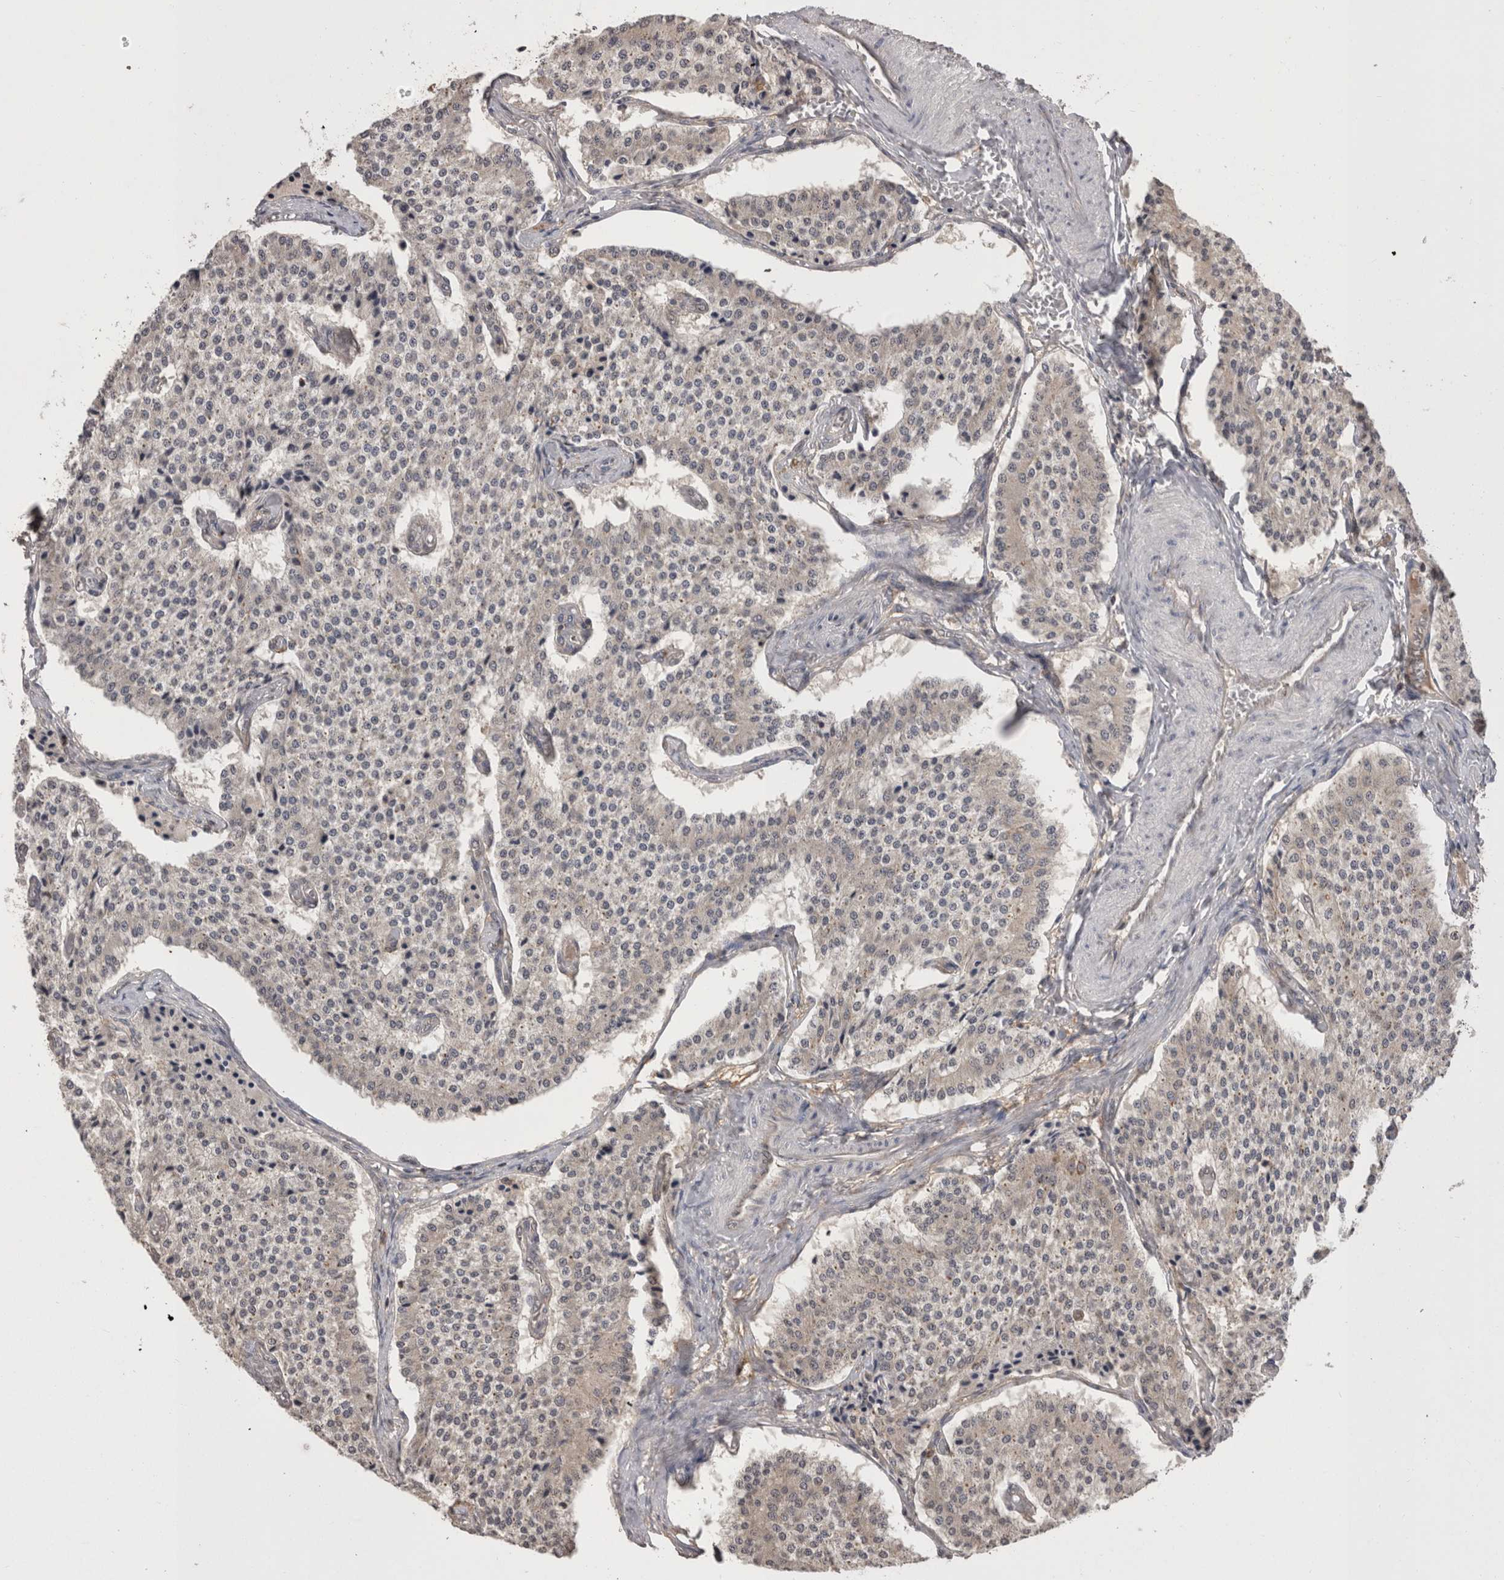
{"staining": {"intensity": "negative", "quantity": "none", "location": "none"}, "tissue": "carcinoid", "cell_type": "Tumor cells", "image_type": "cancer", "snomed": [{"axis": "morphology", "description": "Carcinoid, malignant, NOS"}, {"axis": "topography", "description": "Colon"}], "caption": "Tumor cells show no significant expression in carcinoid.", "gene": "PREP", "patient": {"sex": "female", "age": 52}}